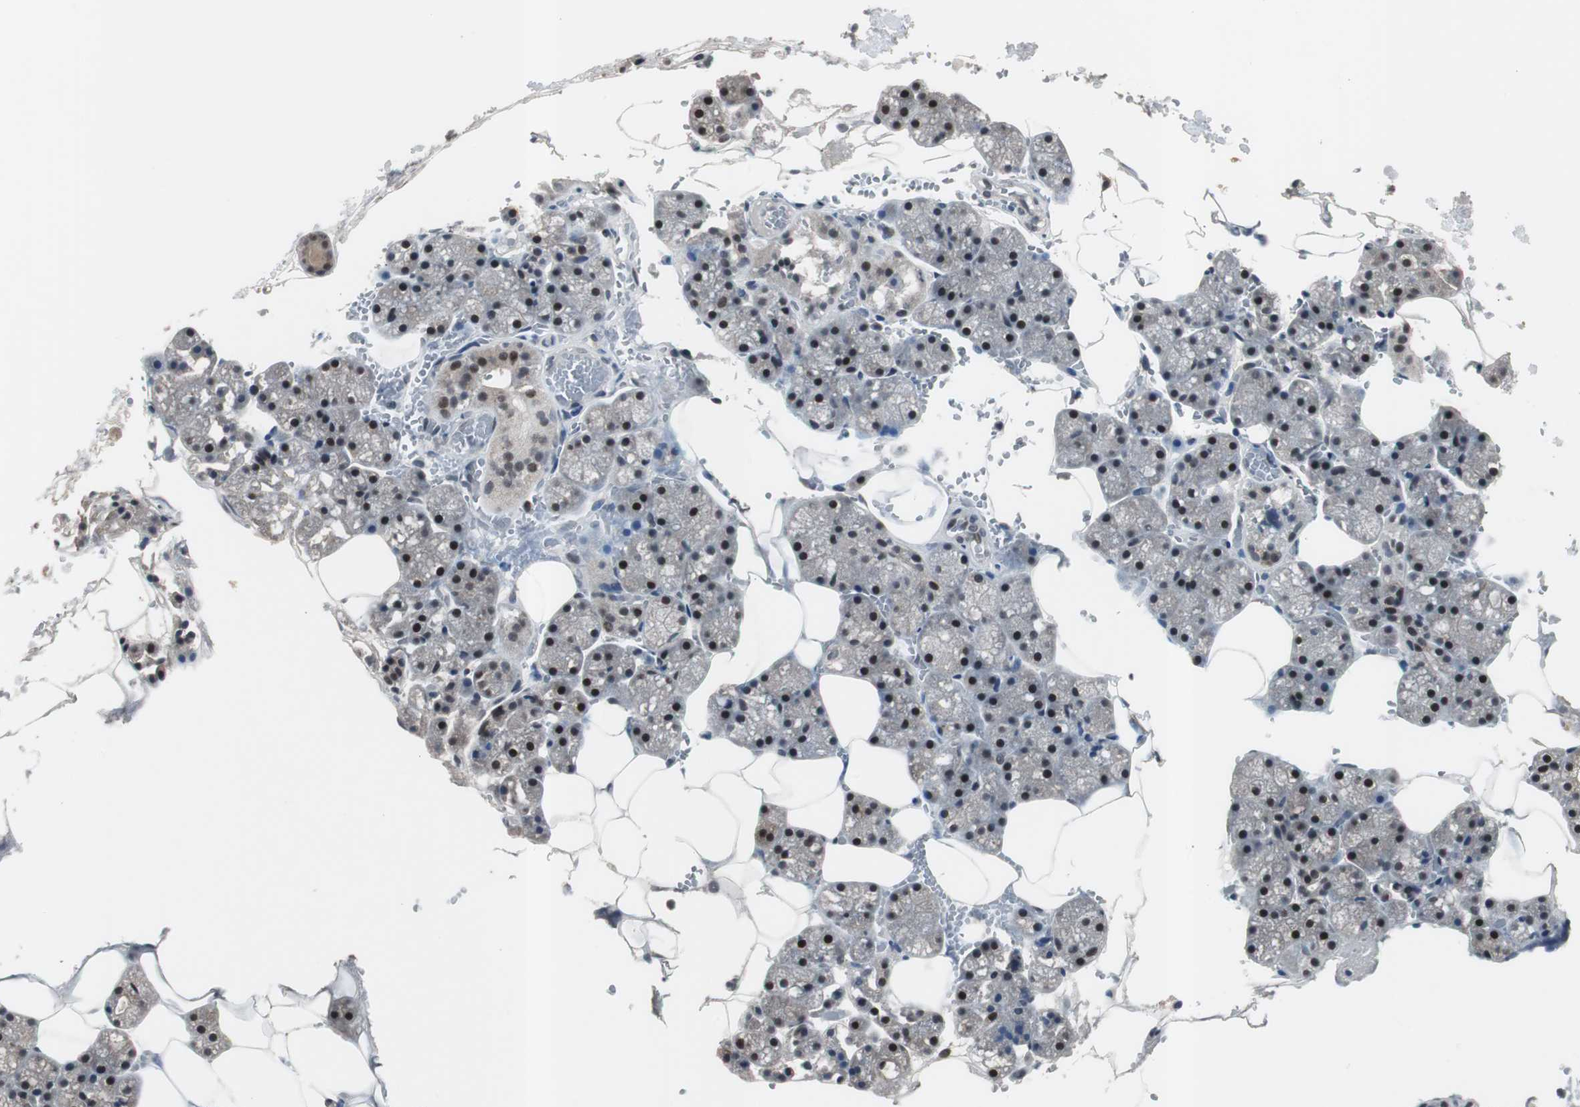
{"staining": {"intensity": "moderate", "quantity": ">75%", "location": "nuclear"}, "tissue": "salivary gland", "cell_type": "Glandular cells", "image_type": "normal", "snomed": [{"axis": "morphology", "description": "Normal tissue, NOS"}, {"axis": "topography", "description": "Salivary gland"}], "caption": "Immunohistochemistry photomicrograph of unremarkable salivary gland: salivary gland stained using immunohistochemistry (IHC) reveals medium levels of moderate protein expression localized specifically in the nuclear of glandular cells, appearing as a nuclear brown color.", "gene": "BOLA1", "patient": {"sex": "male", "age": 62}}